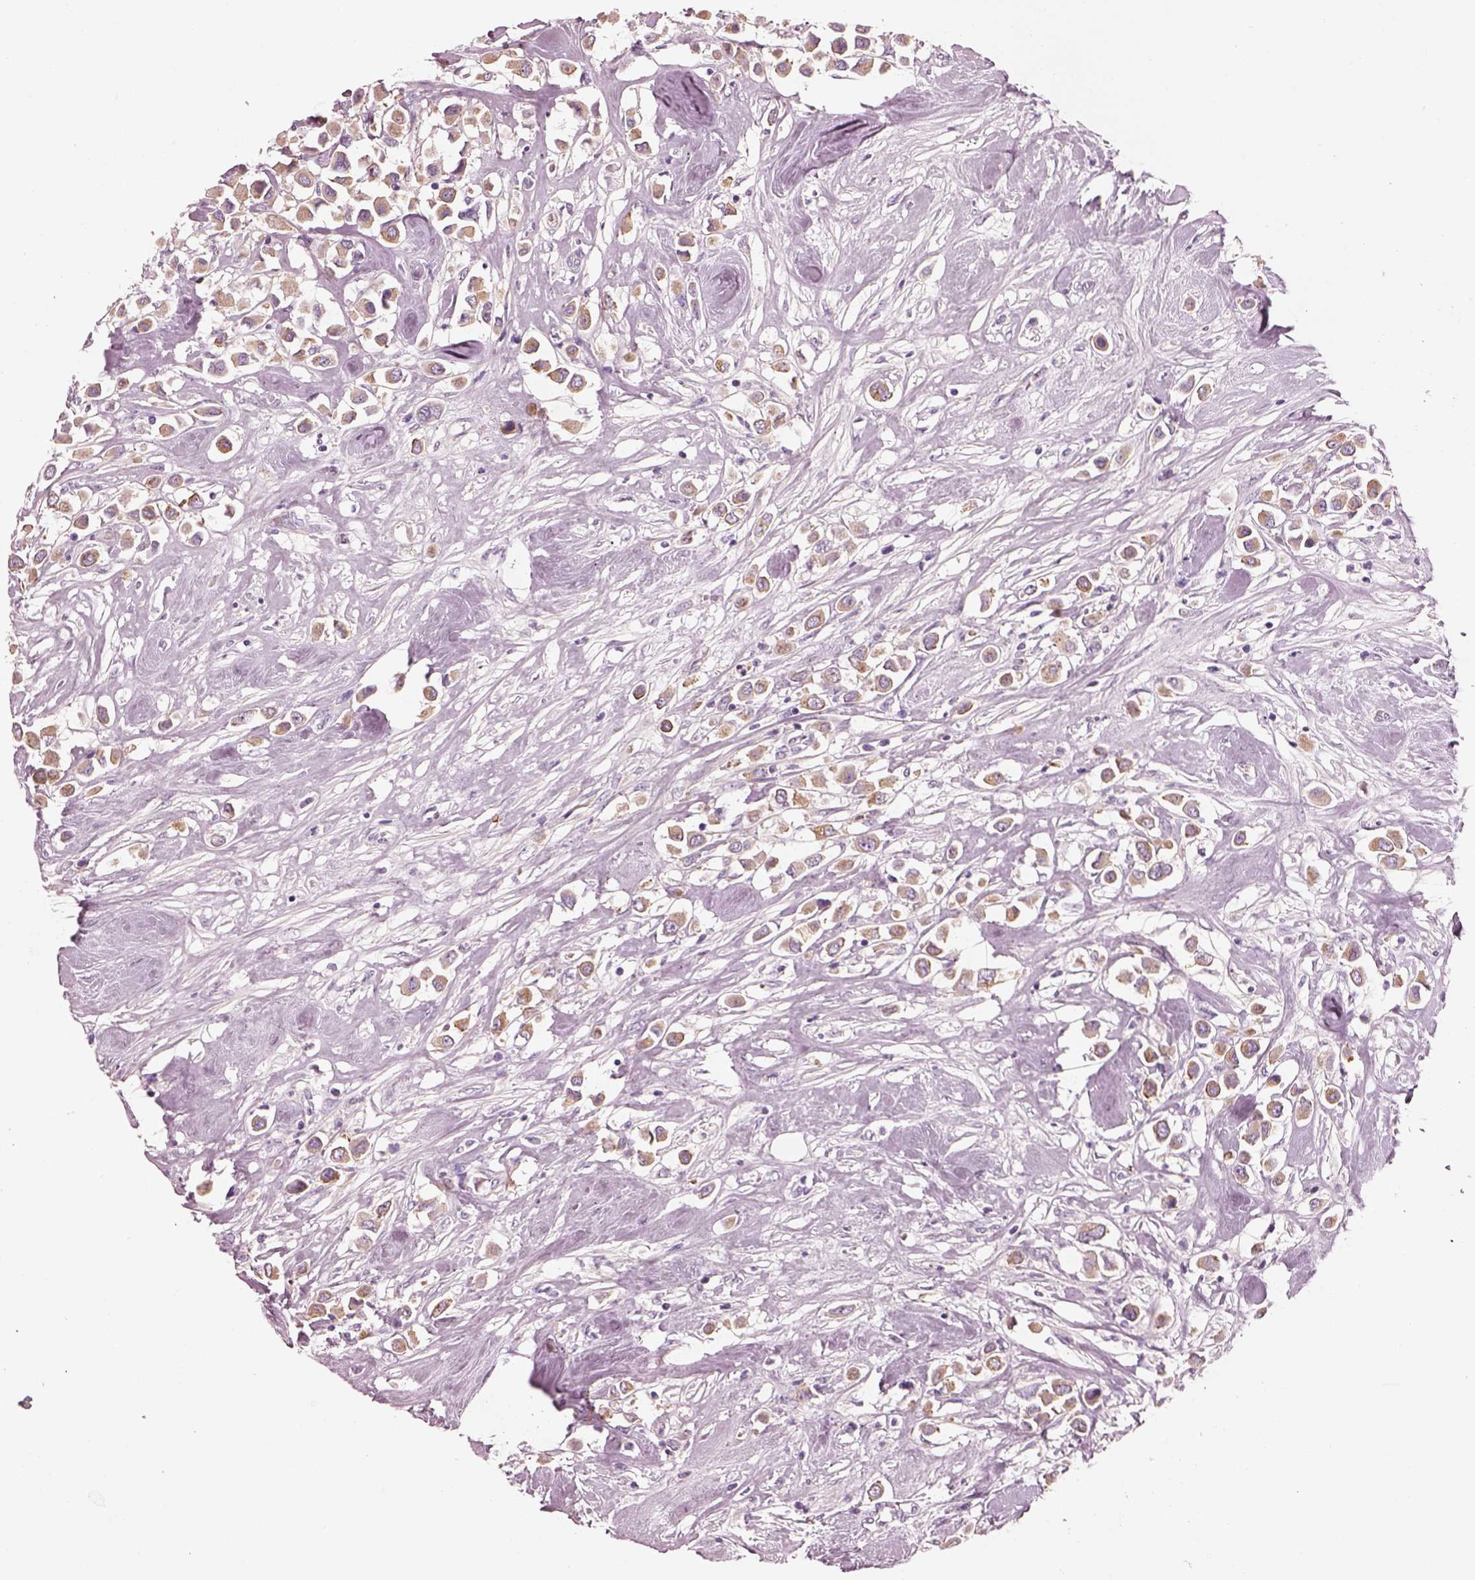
{"staining": {"intensity": "weak", "quantity": ">75%", "location": "cytoplasmic/membranous"}, "tissue": "breast cancer", "cell_type": "Tumor cells", "image_type": "cancer", "snomed": [{"axis": "morphology", "description": "Duct carcinoma"}, {"axis": "topography", "description": "Breast"}], "caption": "Human breast cancer stained with a brown dye demonstrates weak cytoplasmic/membranous positive expression in approximately >75% of tumor cells.", "gene": "IGLL1", "patient": {"sex": "female", "age": 61}}